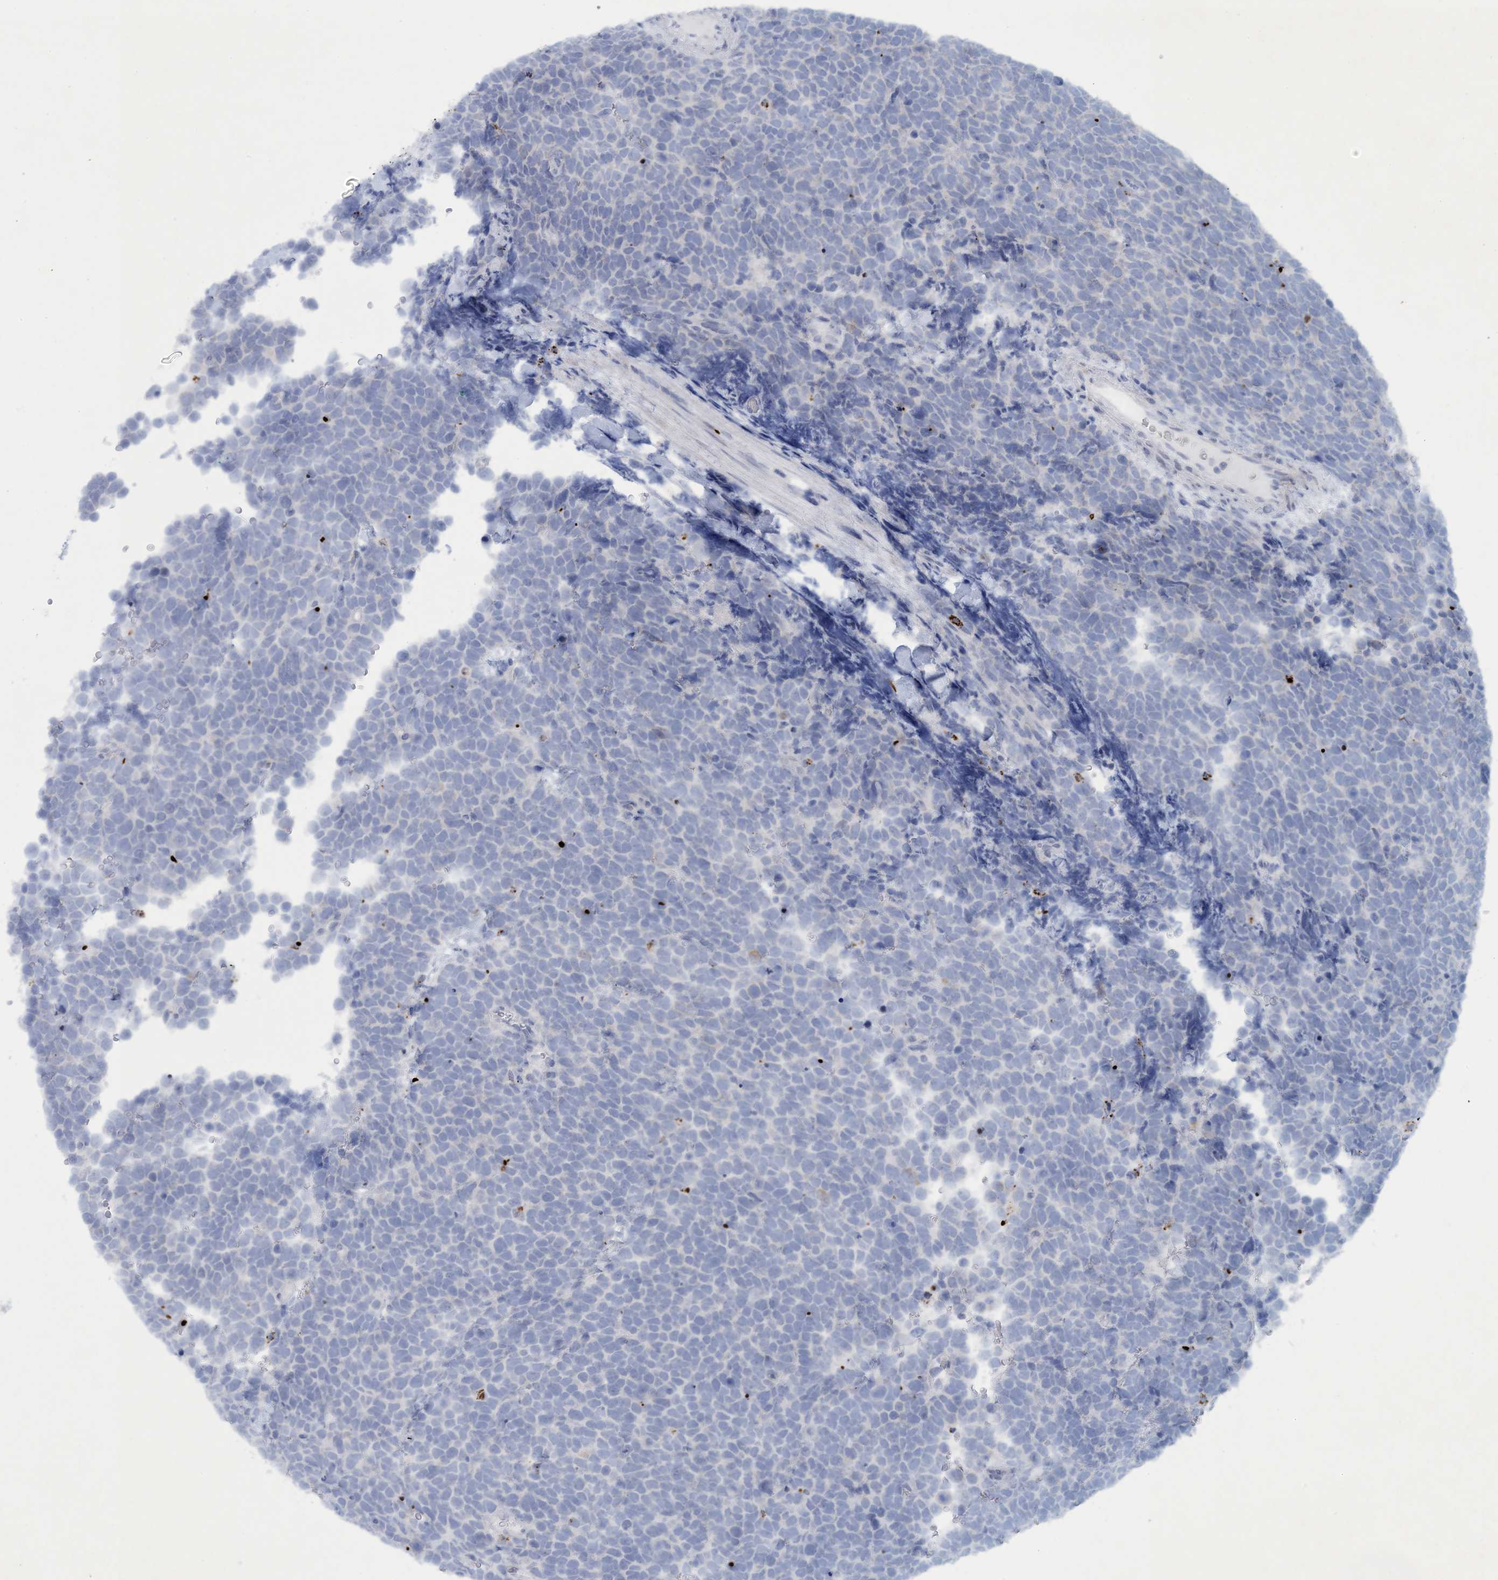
{"staining": {"intensity": "negative", "quantity": "none", "location": "none"}, "tissue": "urothelial cancer", "cell_type": "Tumor cells", "image_type": "cancer", "snomed": [{"axis": "morphology", "description": "Urothelial carcinoma, High grade"}, {"axis": "topography", "description": "Urinary bladder"}], "caption": "A high-resolution histopathology image shows immunohistochemistry staining of high-grade urothelial carcinoma, which reveals no significant expression in tumor cells.", "gene": "GABRG1", "patient": {"sex": "female", "age": 82}}